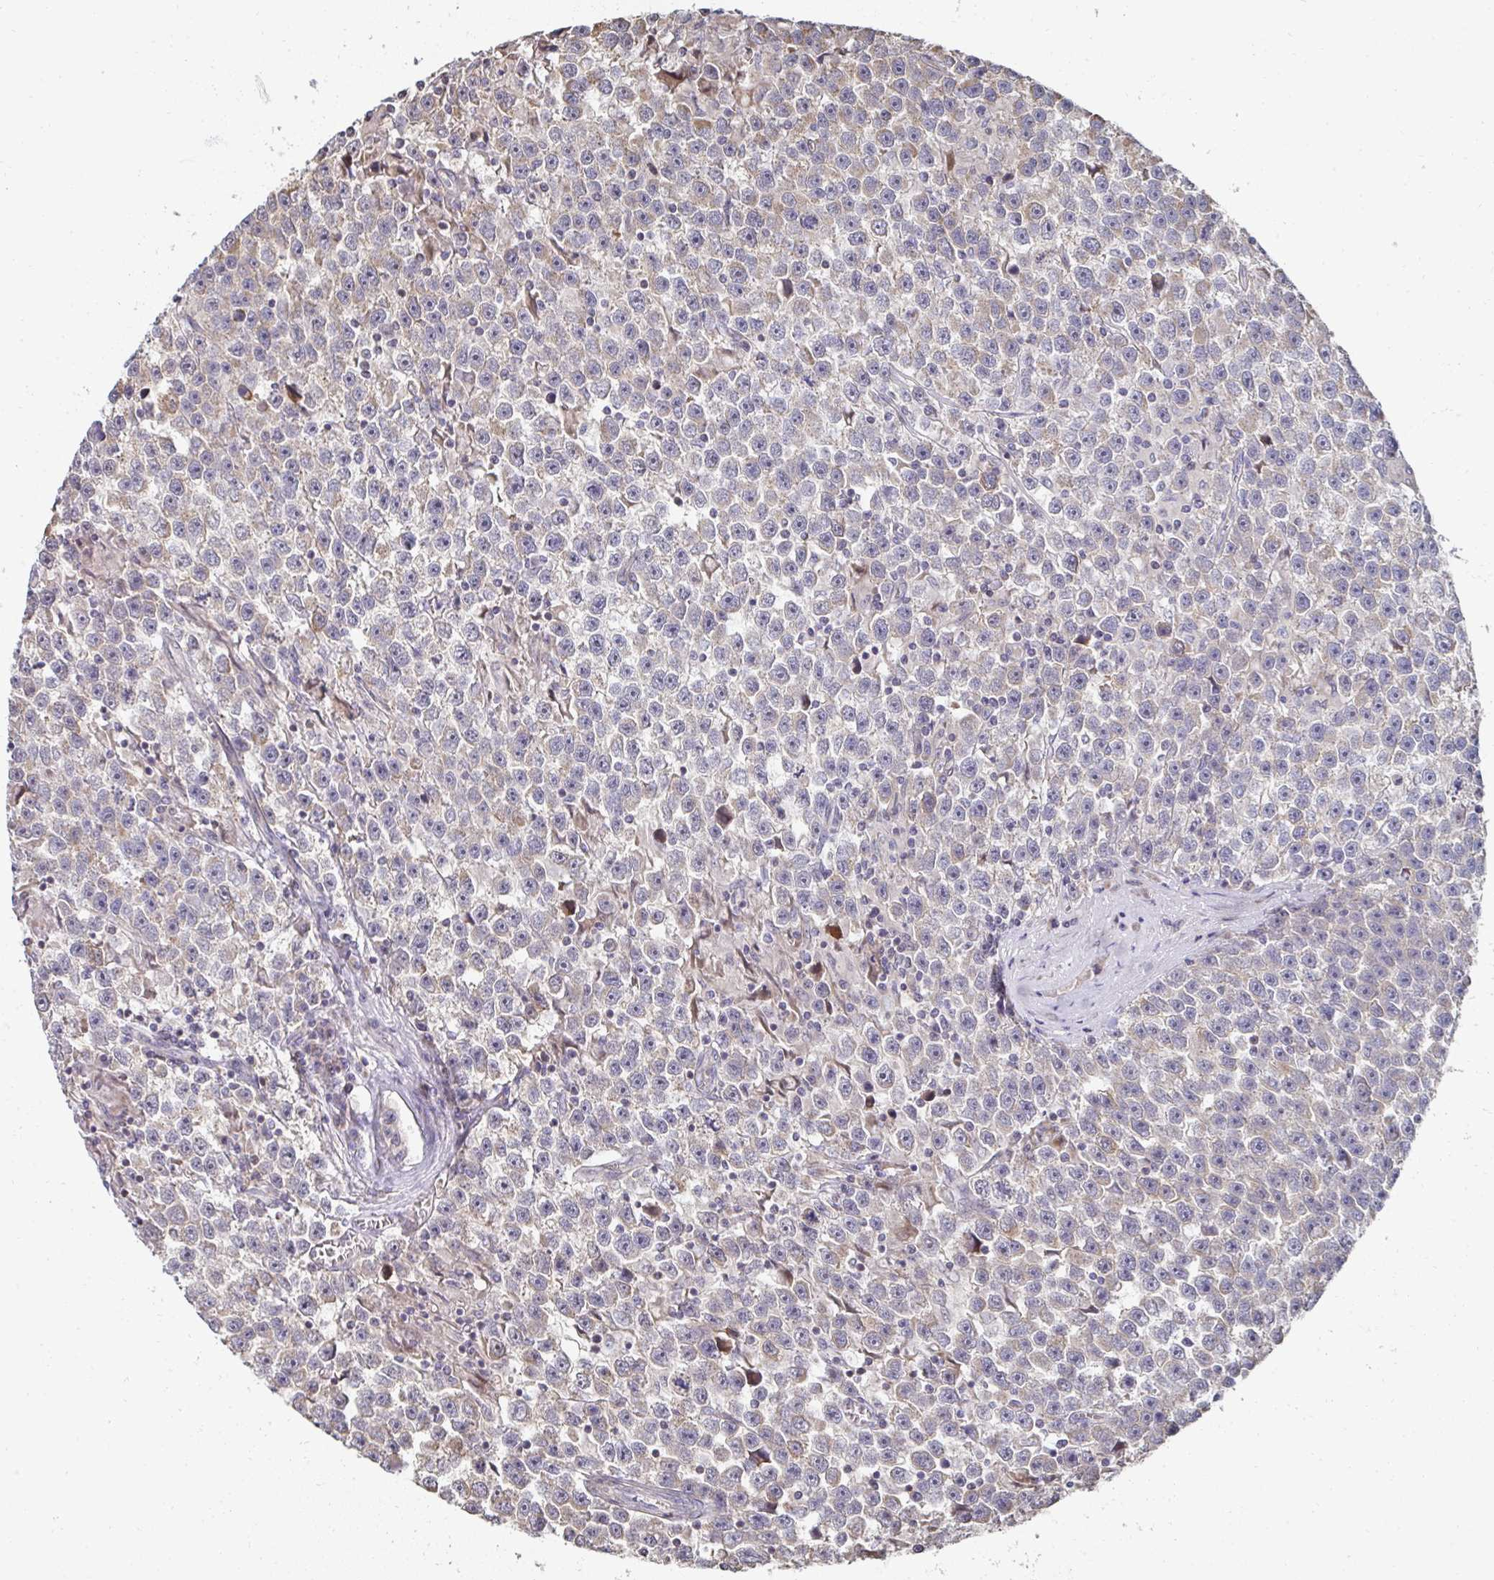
{"staining": {"intensity": "weak", "quantity": "<25%", "location": "cytoplasmic/membranous"}, "tissue": "testis cancer", "cell_type": "Tumor cells", "image_type": "cancer", "snomed": [{"axis": "morphology", "description": "Seminoma, NOS"}, {"axis": "topography", "description": "Testis"}], "caption": "Testis cancer (seminoma) stained for a protein using IHC reveals no staining tumor cells.", "gene": "AGTPBP1", "patient": {"sex": "male", "age": 31}}